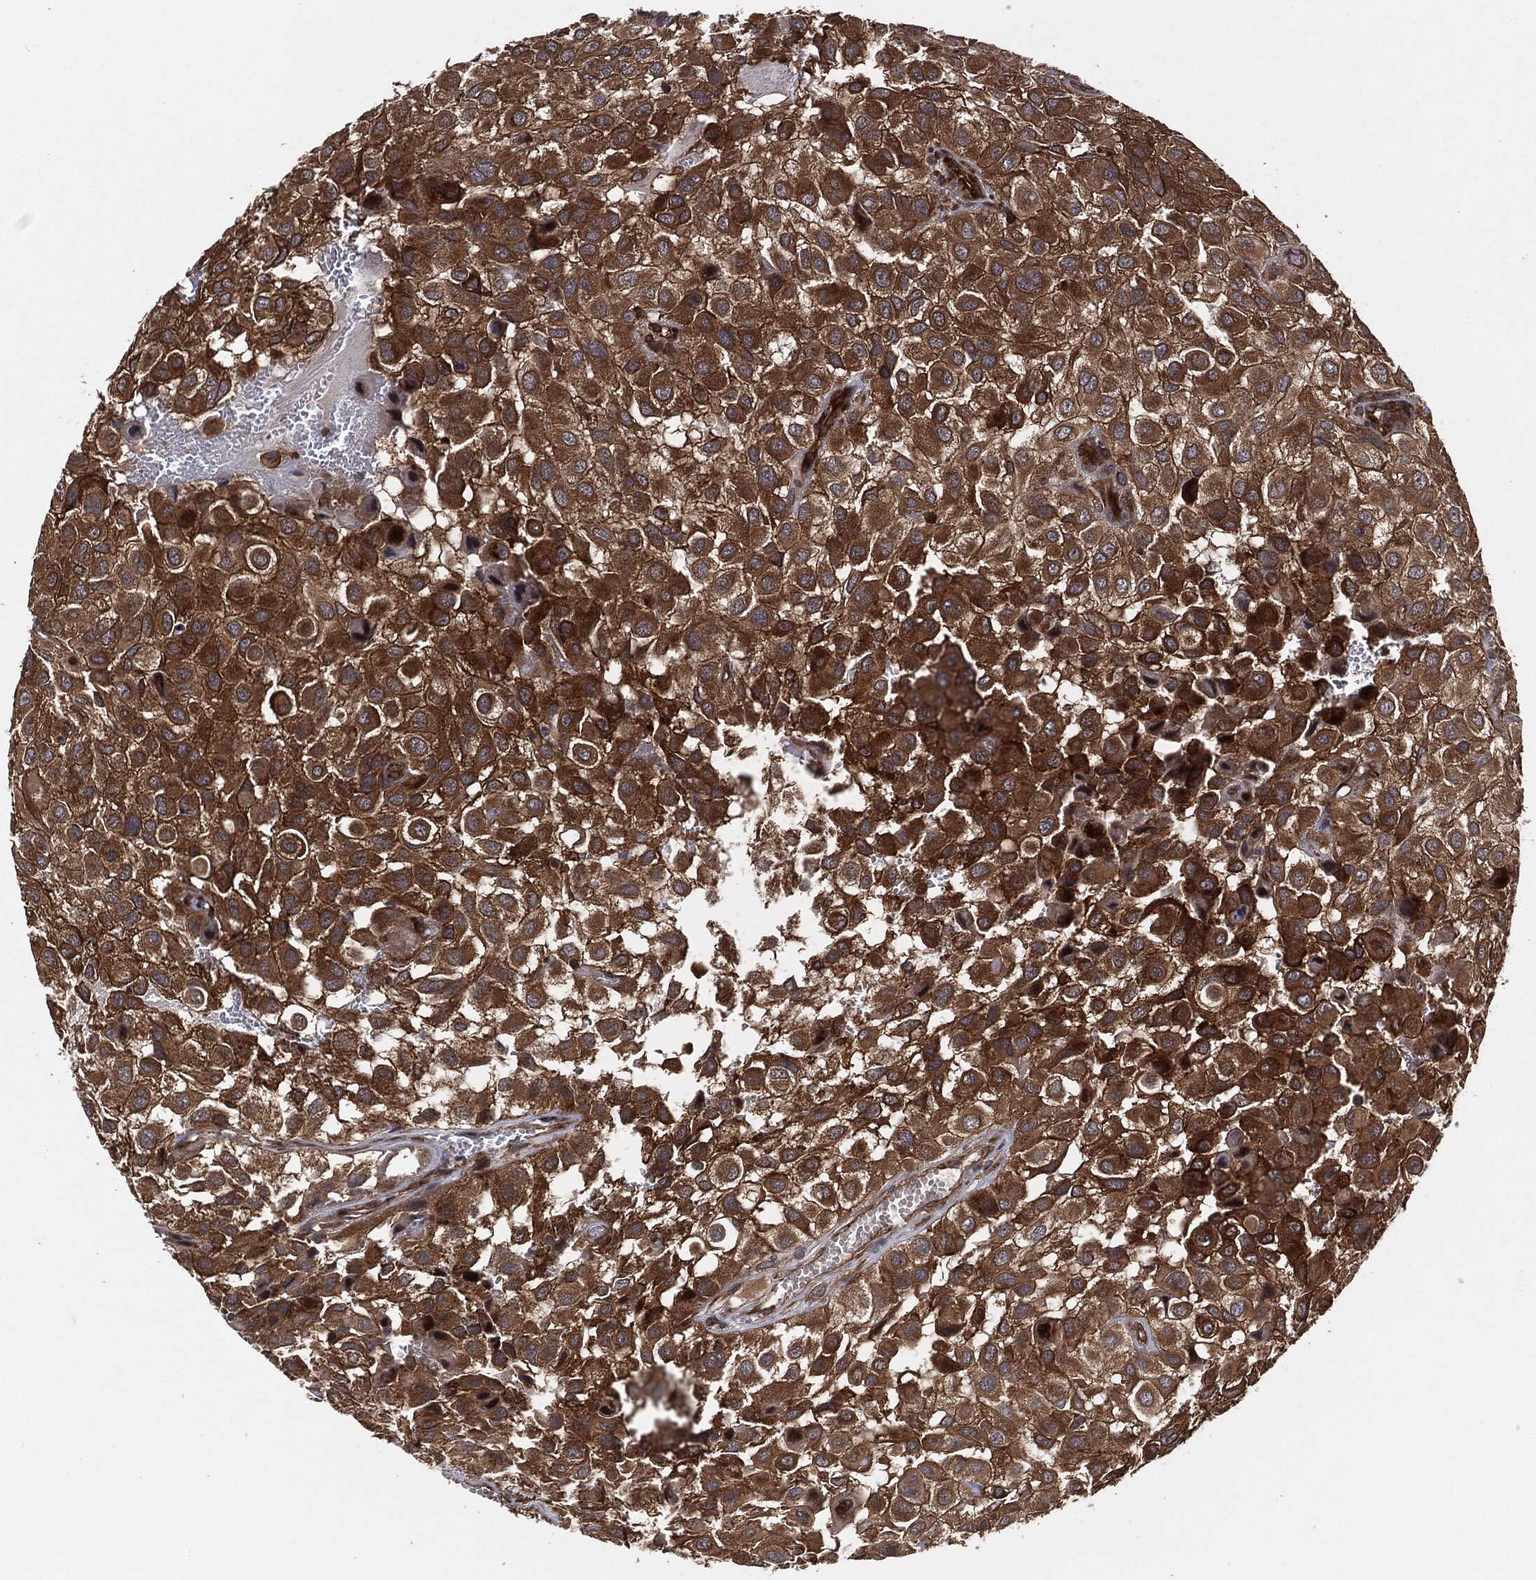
{"staining": {"intensity": "strong", "quantity": ">75%", "location": "cytoplasmic/membranous"}, "tissue": "urothelial cancer", "cell_type": "Tumor cells", "image_type": "cancer", "snomed": [{"axis": "morphology", "description": "Urothelial carcinoma, High grade"}, {"axis": "topography", "description": "Urinary bladder"}], "caption": "Brown immunohistochemical staining in urothelial cancer reveals strong cytoplasmic/membranous expression in about >75% of tumor cells.", "gene": "BCAR1", "patient": {"sex": "male", "age": 56}}